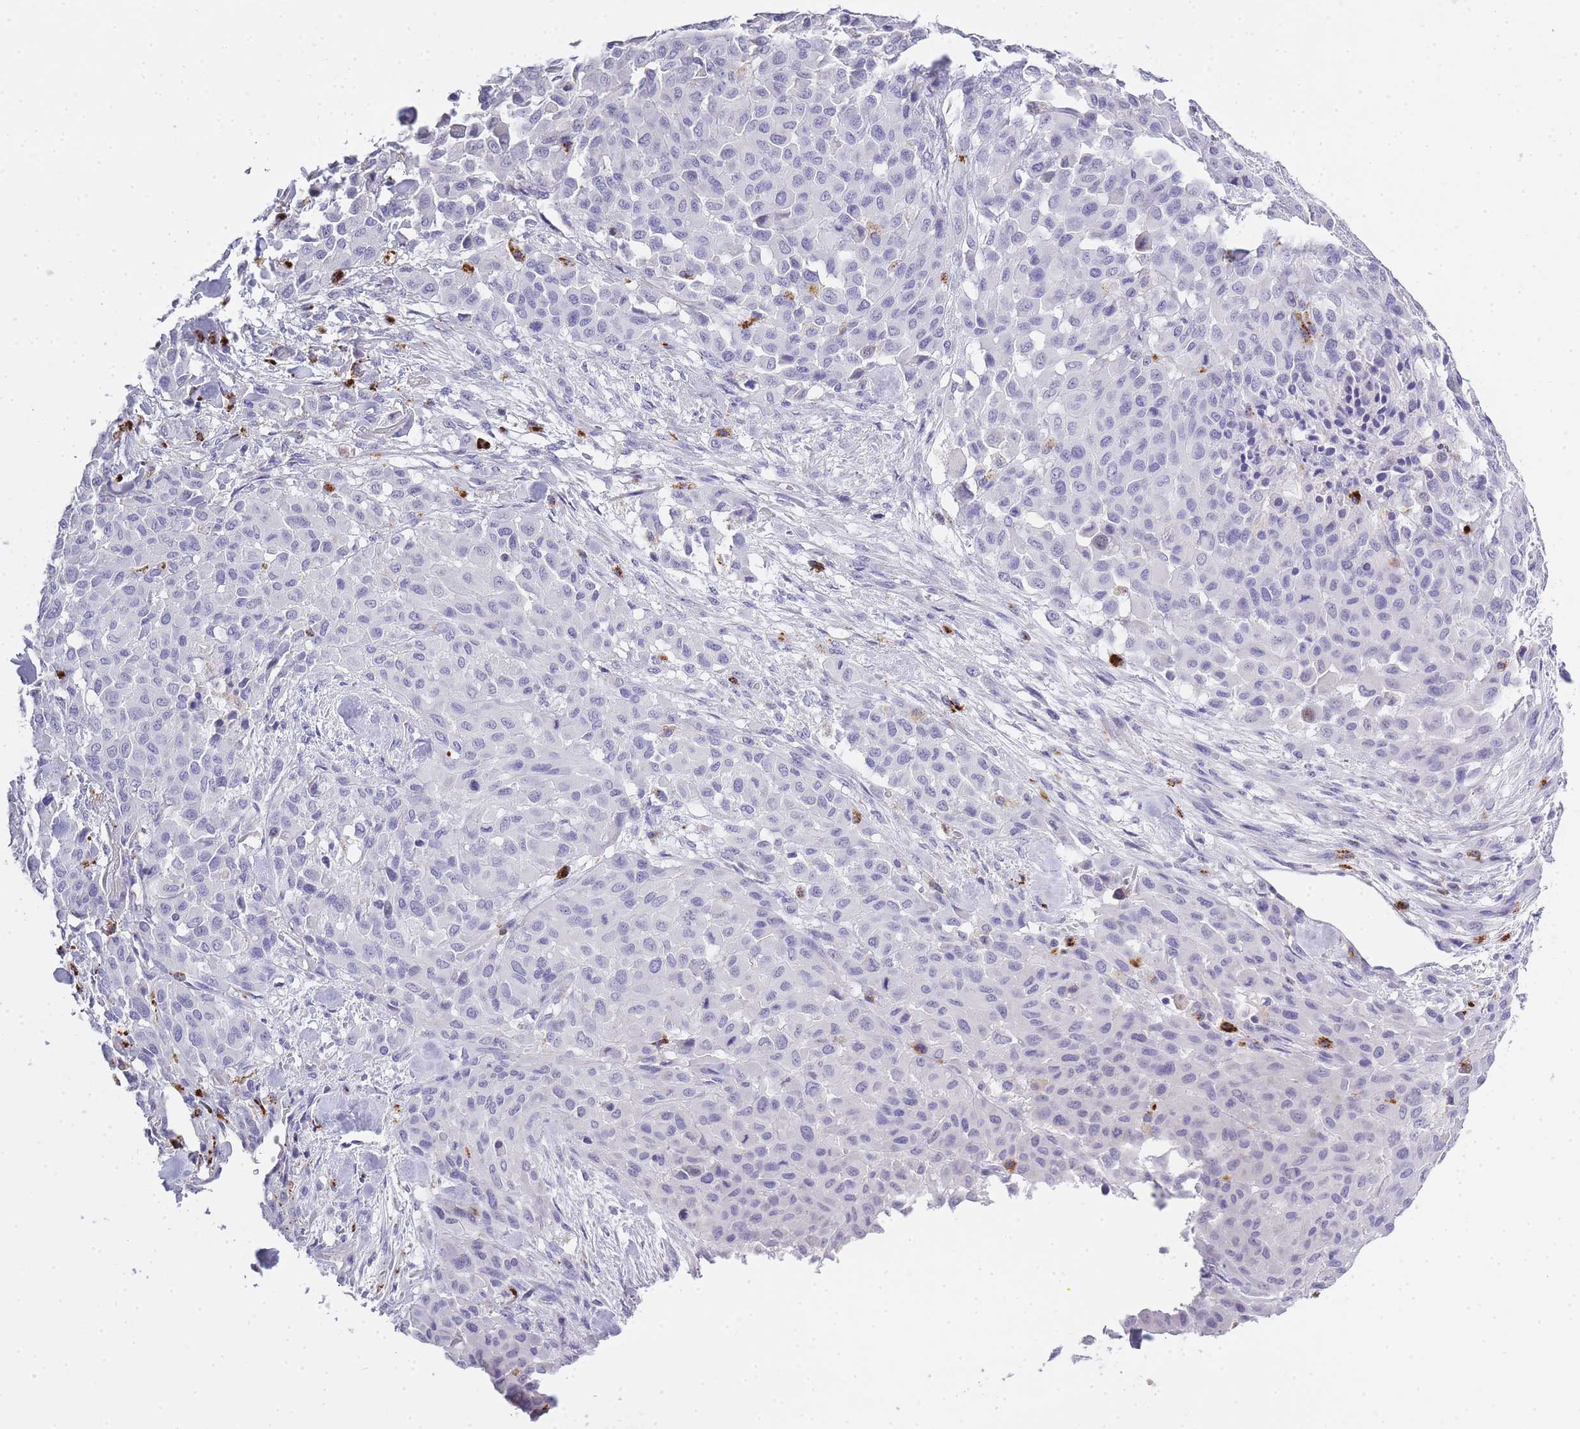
{"staining": {"intensity": "negative", "quantity": "none", "location": "none"}, "tissue": "melanoma", "cell_type": "Tumor cells", "image_type": "cancer", "snomed": [{"axis": "morphology", "description": "Malignant melanoma, Metastatic site"}, {"axis": "topography", "description": "Skin"}], "caption": "An immunohistochemistry histopathology image of malignant melanoma (metastatic site) is shown. There is no staining in tumor cells of malignant melanoma (metastatic site).", "gene": "RHO", "patient": {"sex": "female", "age": 81}}